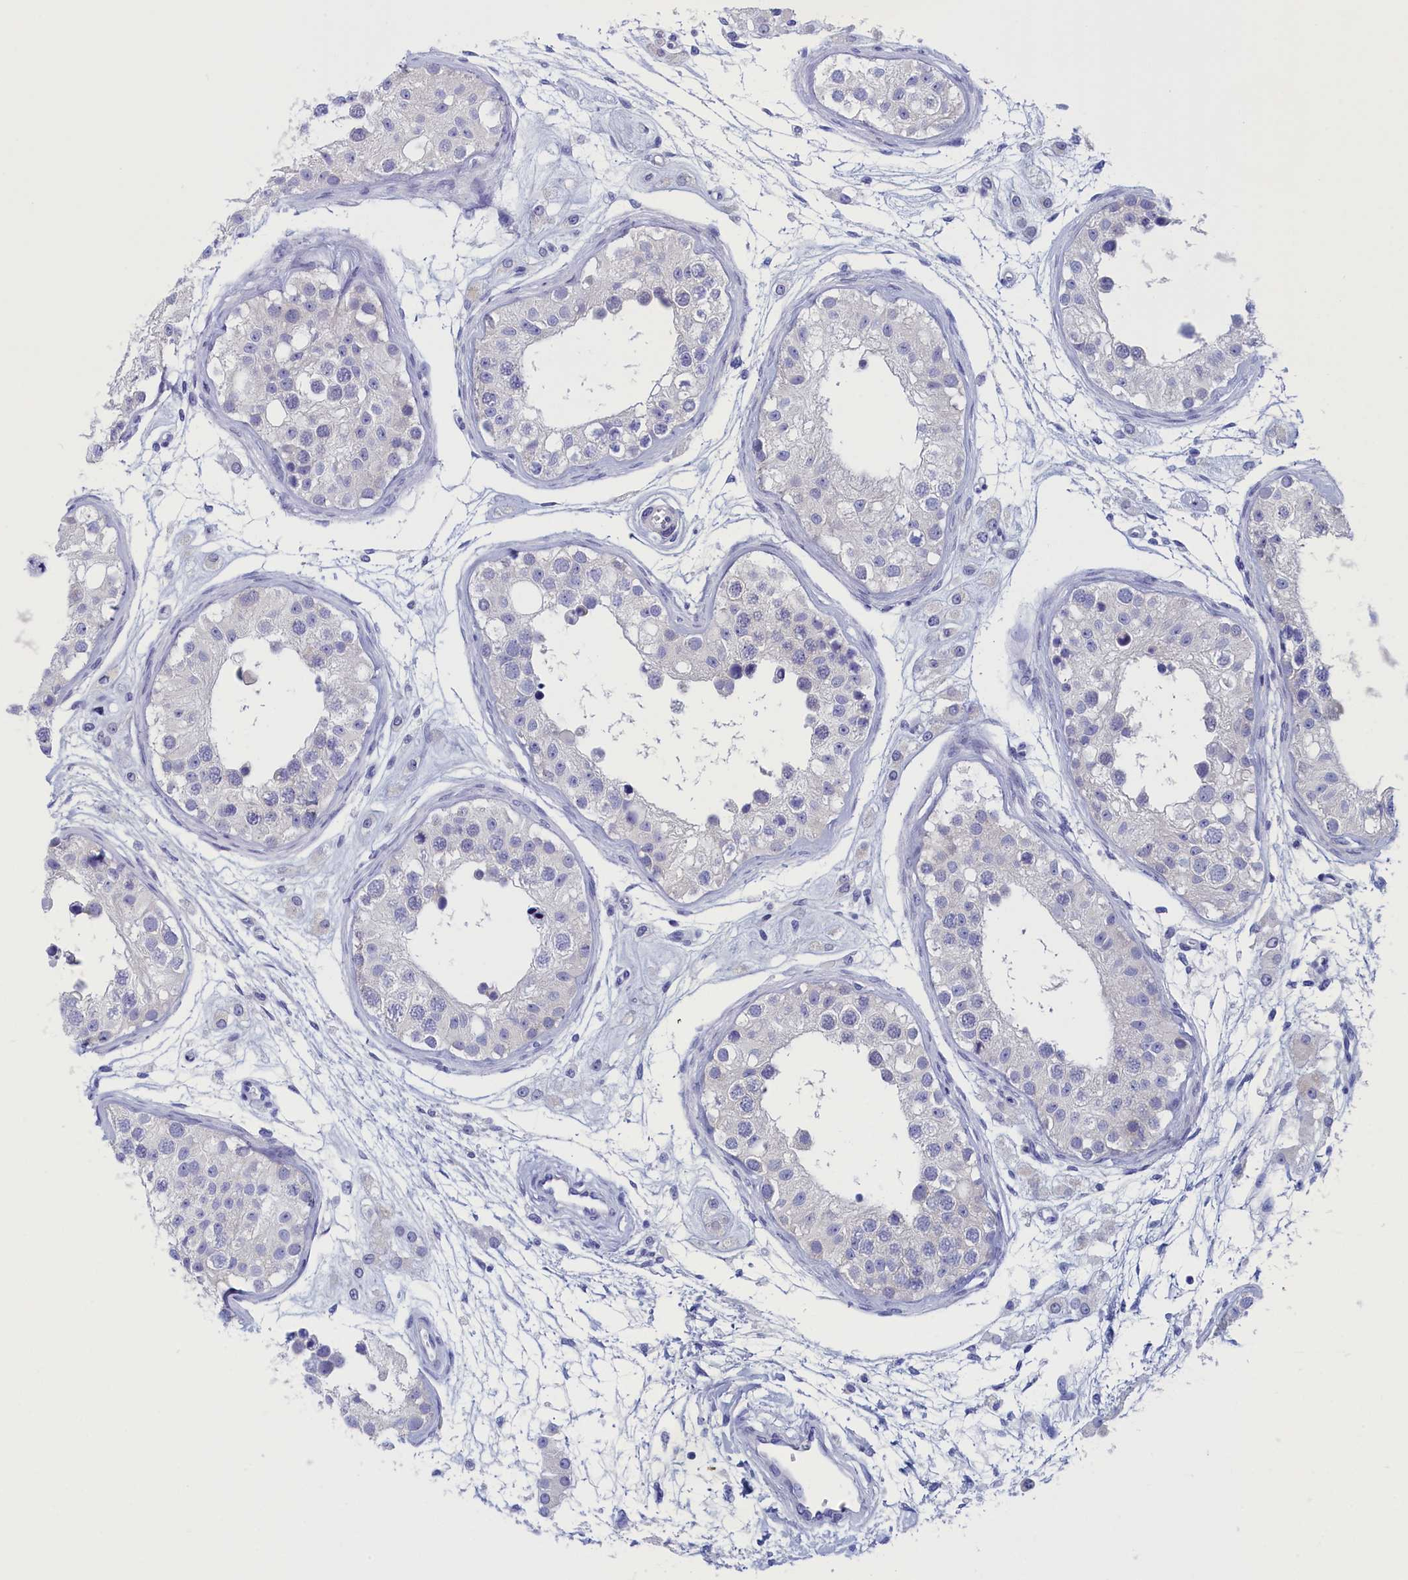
{"staining": {"intensity": "negative", "quantity": "none", "location": "none"}, "tissue": "testis", "cell_type": "Cells in seminiferous ducts", "image_type": "normal", "snomed": [{"axis": "morphology", "description": "Normal tissue, NOS"}, {"axis": "morphology", "description": "Adenocarcinoma, metastatic, NOS"}, {"axis": "topography", "description": "Testis"}], "caption": "DAB (3,3'-diaminobenzidine) immunohistochemical staining of unremarkable human testis demonstrates no significant positivity in cells in seminiferous ducts. (Immunohistochemistry (ihc), brightfield microscopy, high magnification).", "gene": "ANKRD2", "patient": {"sex": "male", "age": 26}}